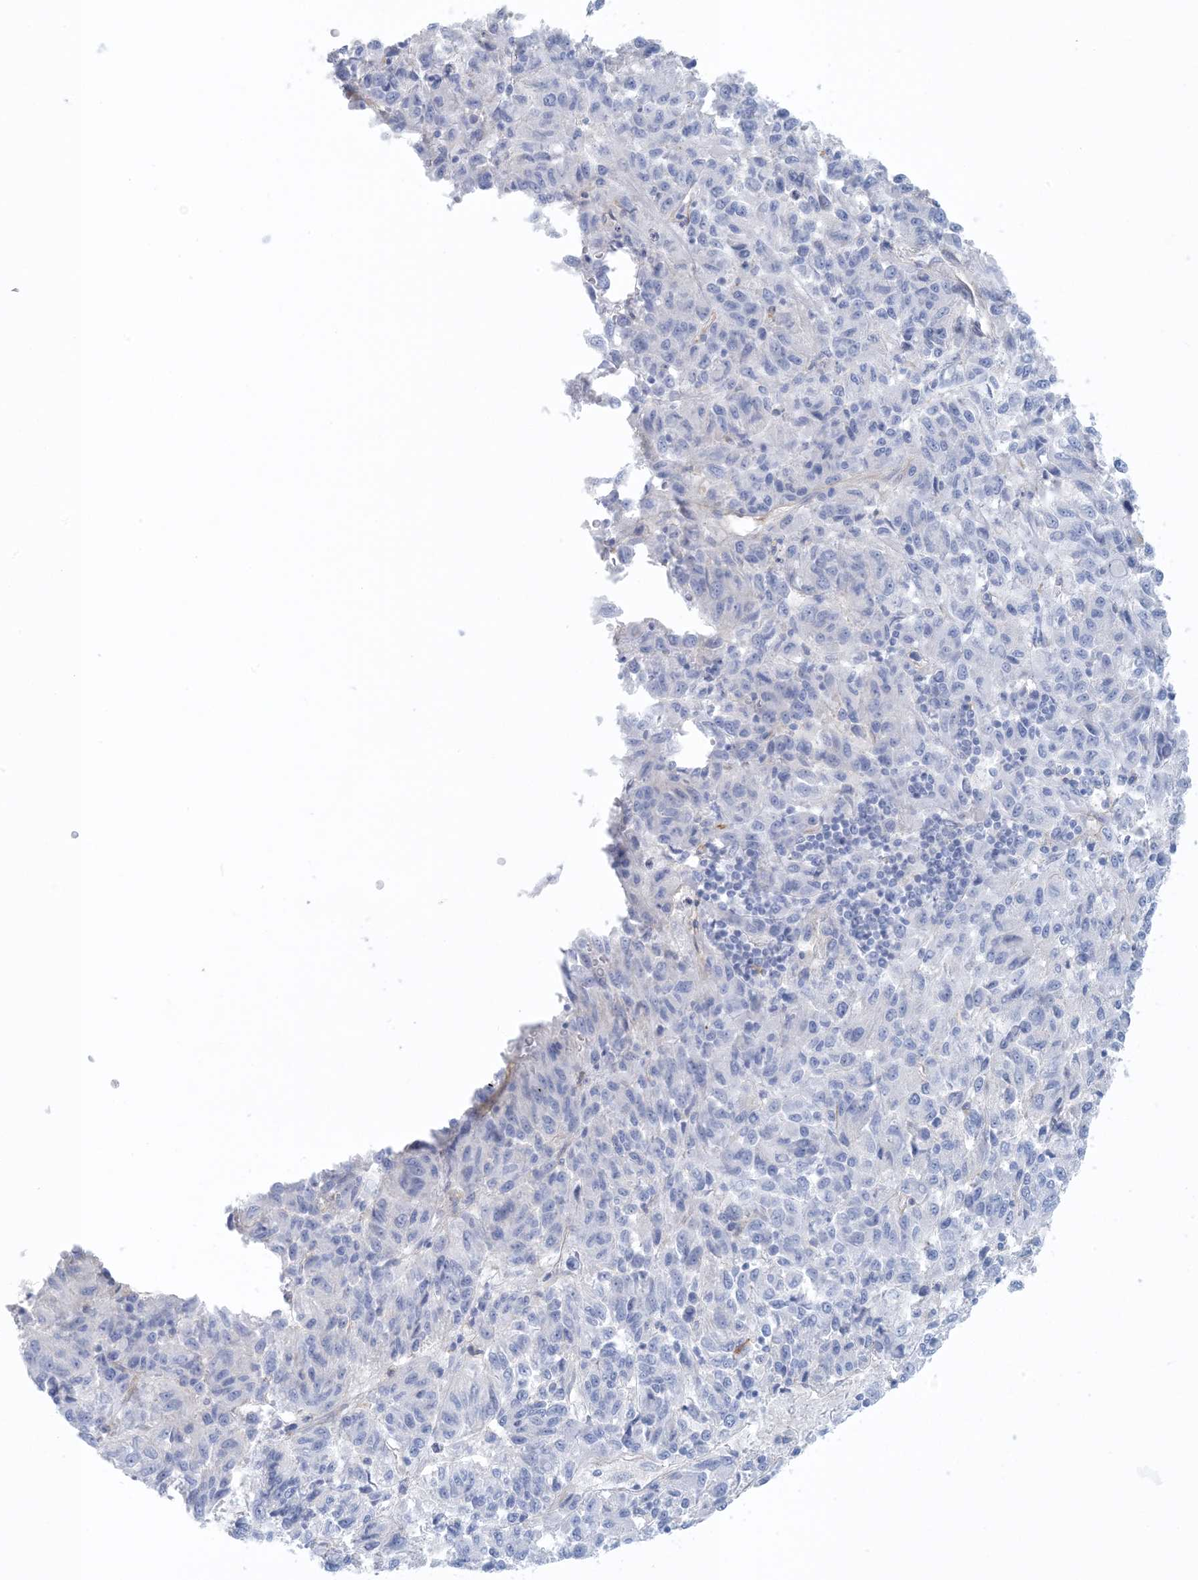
{"staining": {"intensity": "negative", "quantity": "none", "location": "none"}, "tissue": "melanoma", "cell_type": "Tumor cells", "image_type": "cancer", "snomed": [{"axis": "morphology", "description": "Malignant melanoma, Metastatic site"}, {"axis": "topography", "description": "Lung"}], "caption": "An image of malignant melanoma (metastatic site) stained for a protein demonstrates no brown staining in tumor cells.", "gene": "SHANK1", "patient": {"sex": "male", "age": 64}}